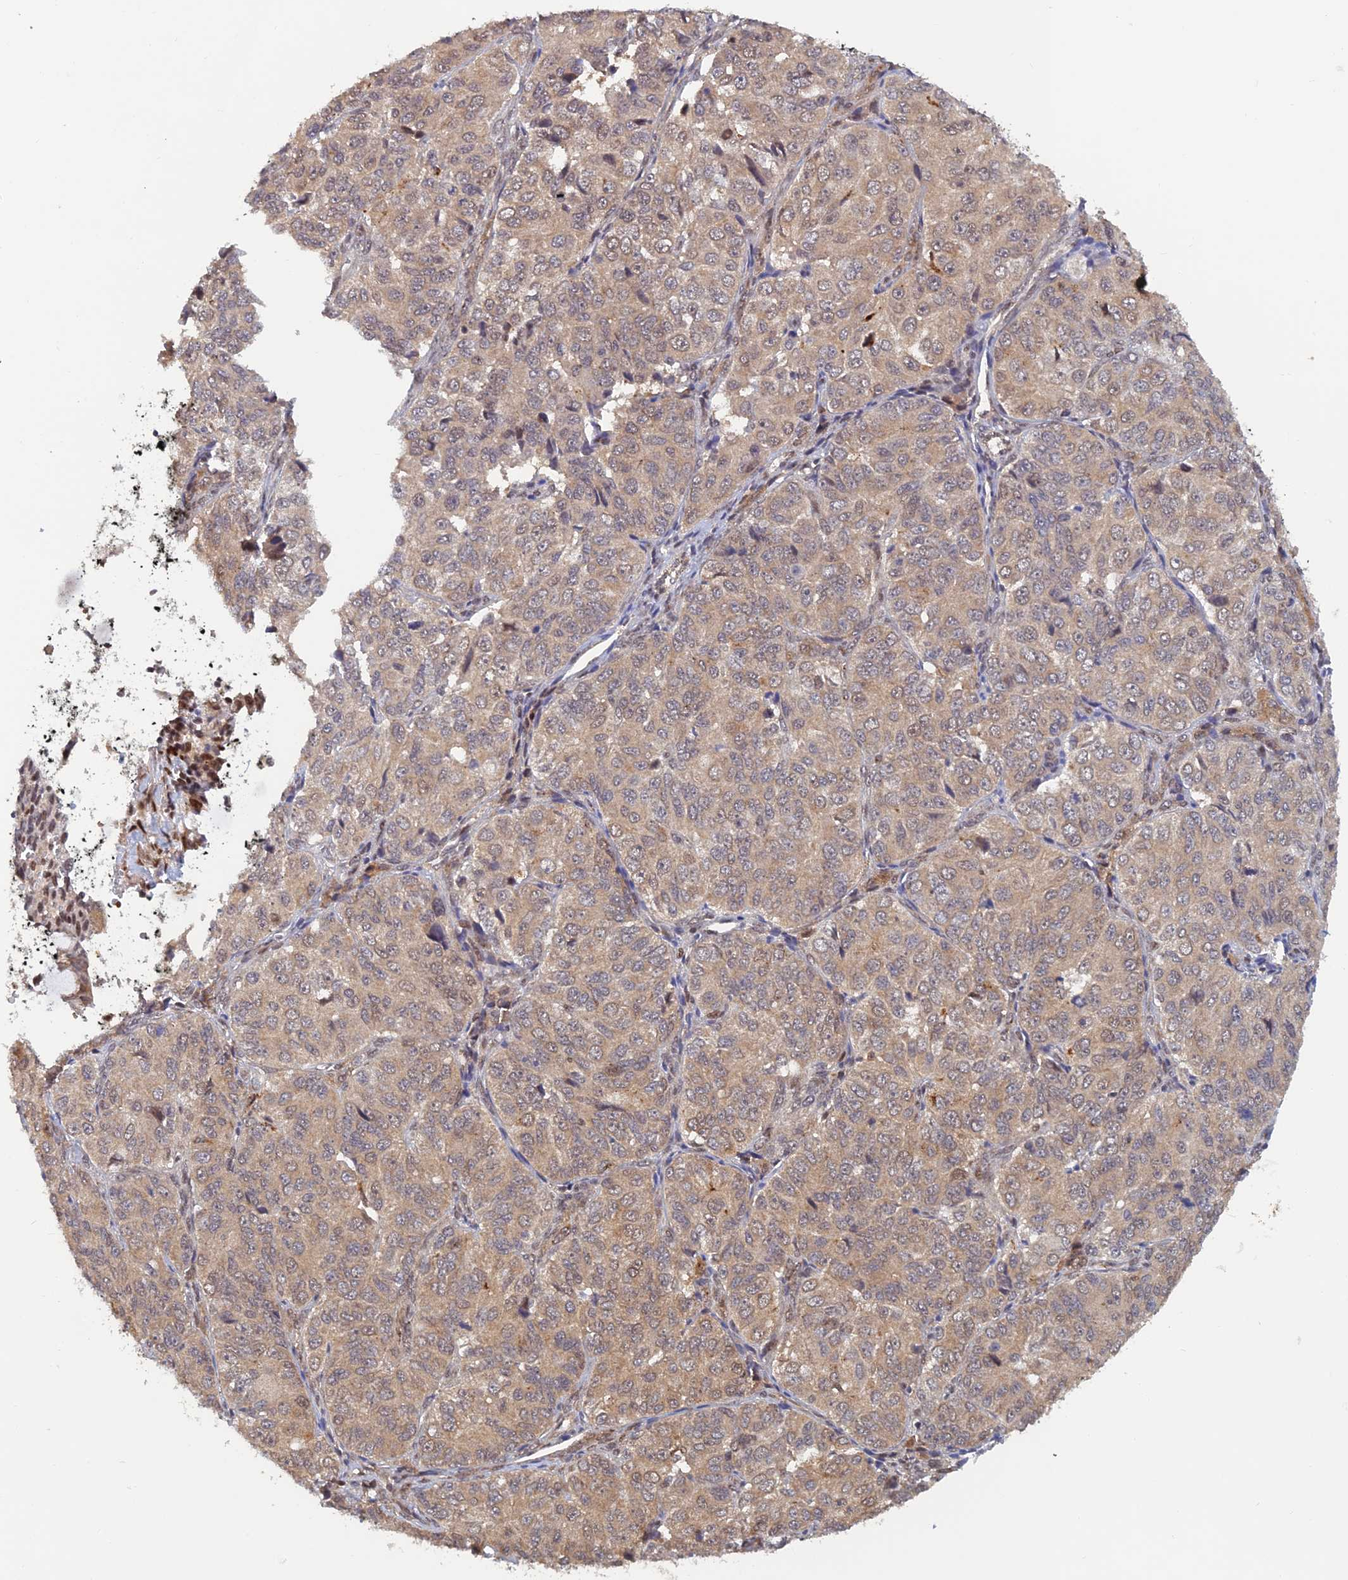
{"staining": {"intensity": "weak", "quantity": ">75%", "location": "cytoplasmic/membranous"}, "tissue": "ovarian cancer", "cell_type": "Tumor cells", "image_type": "cancer", "snomed": [{"axis": "morphology", "description": "Carcinoma, endometroid"}, {"axis": "topography", "description": "Ovary"}], "caption": "Approximately >75% of tumor cells in human endometroid carcinoma (ovarian) display weak cytoplasmic/membranous protein staining as visualized by brown immunohistochemical staining.", "gene": "ZNF565", "patient": {"sex": "female", "age": 51}}